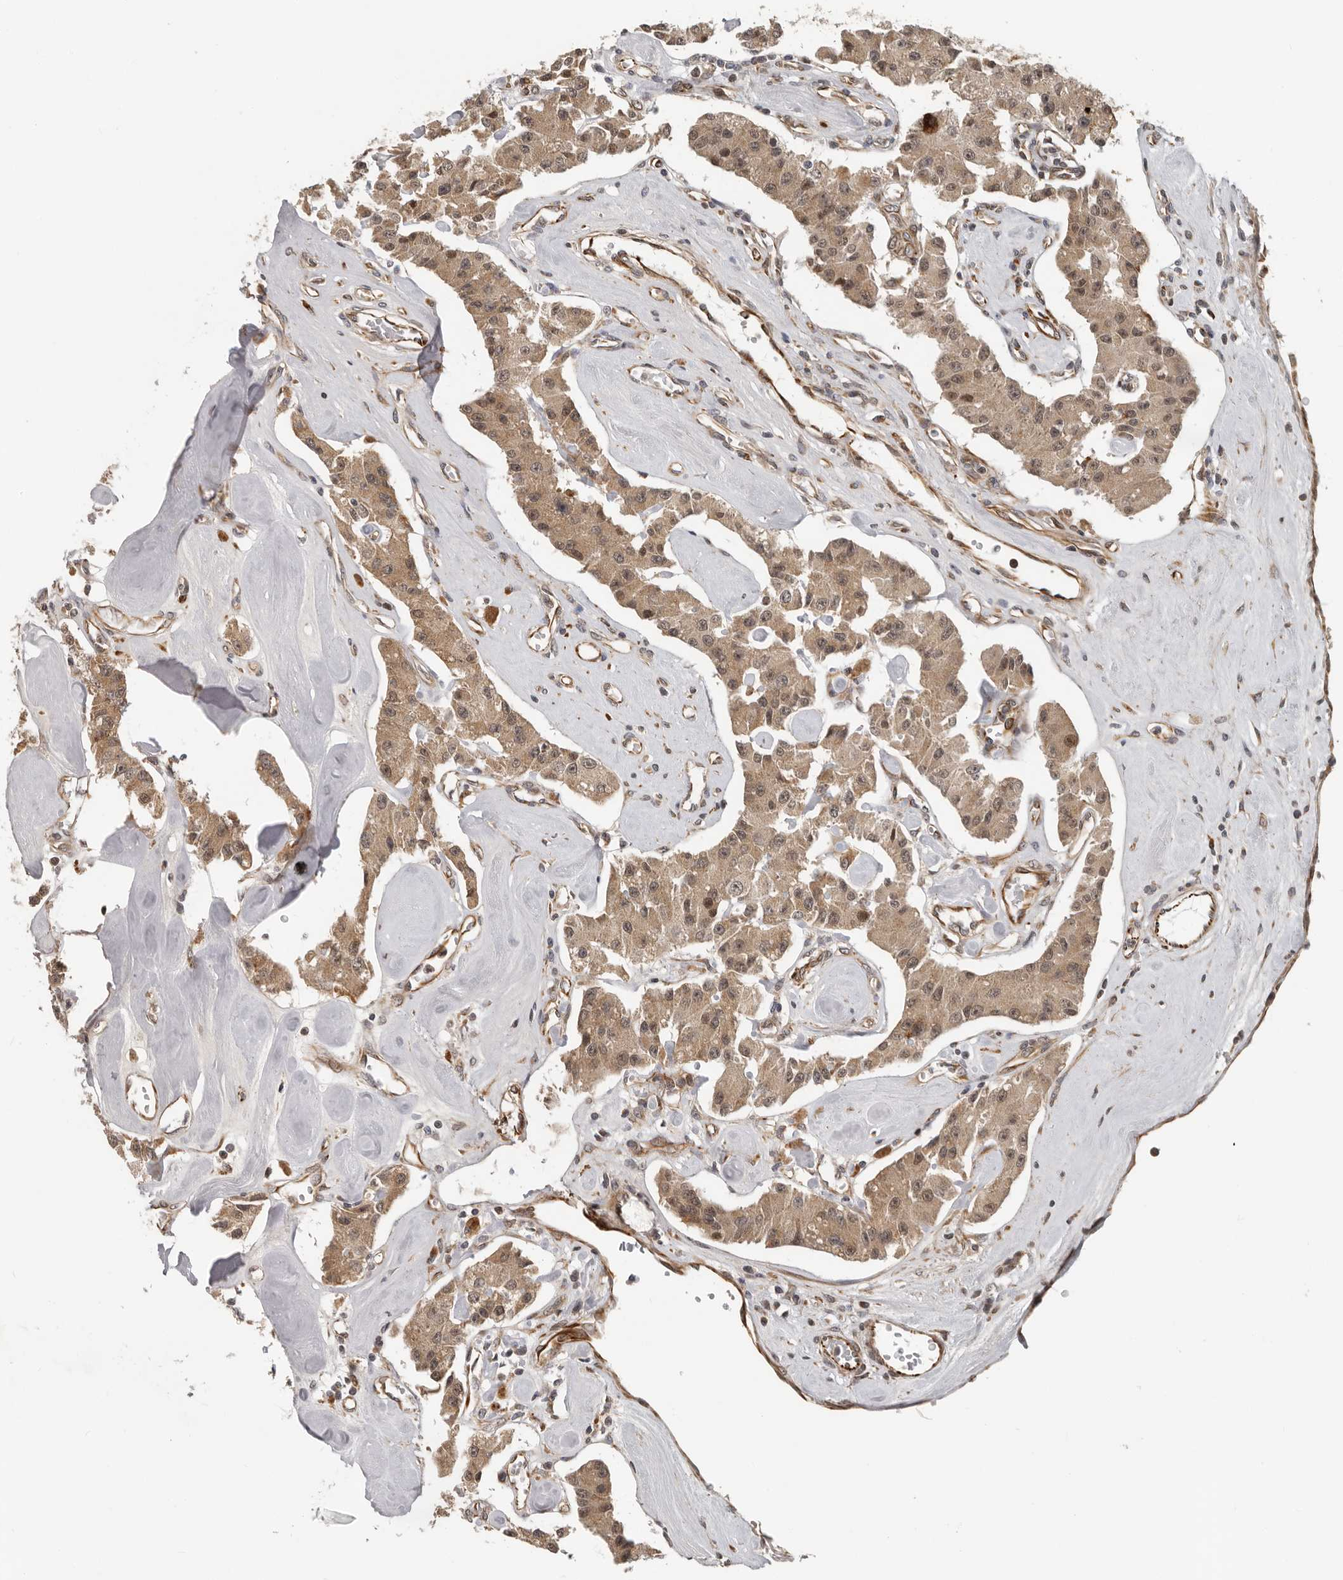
{"staining": {"intensity": "moderate", "quantity": ">75%", "location": "cytoplasmic/membranous,nuclear"}, "tissue": "carcinoid", "cell_type": "Tumor cells", "image_type": "cancer", "snomed": [{"axis": "morphology", "description": "Carcinoid, malignant, NOS"}, {"axis": "topography", "description": "Pancreas"}], "caption": "This is an image of IHC staining of malignant carcinoid, which shows moderate staining in the cytoplasmic/membranous and nuclear of tumor cells.", "gene": "RNF157", "patient": {"sex": "male", "age": 41}}